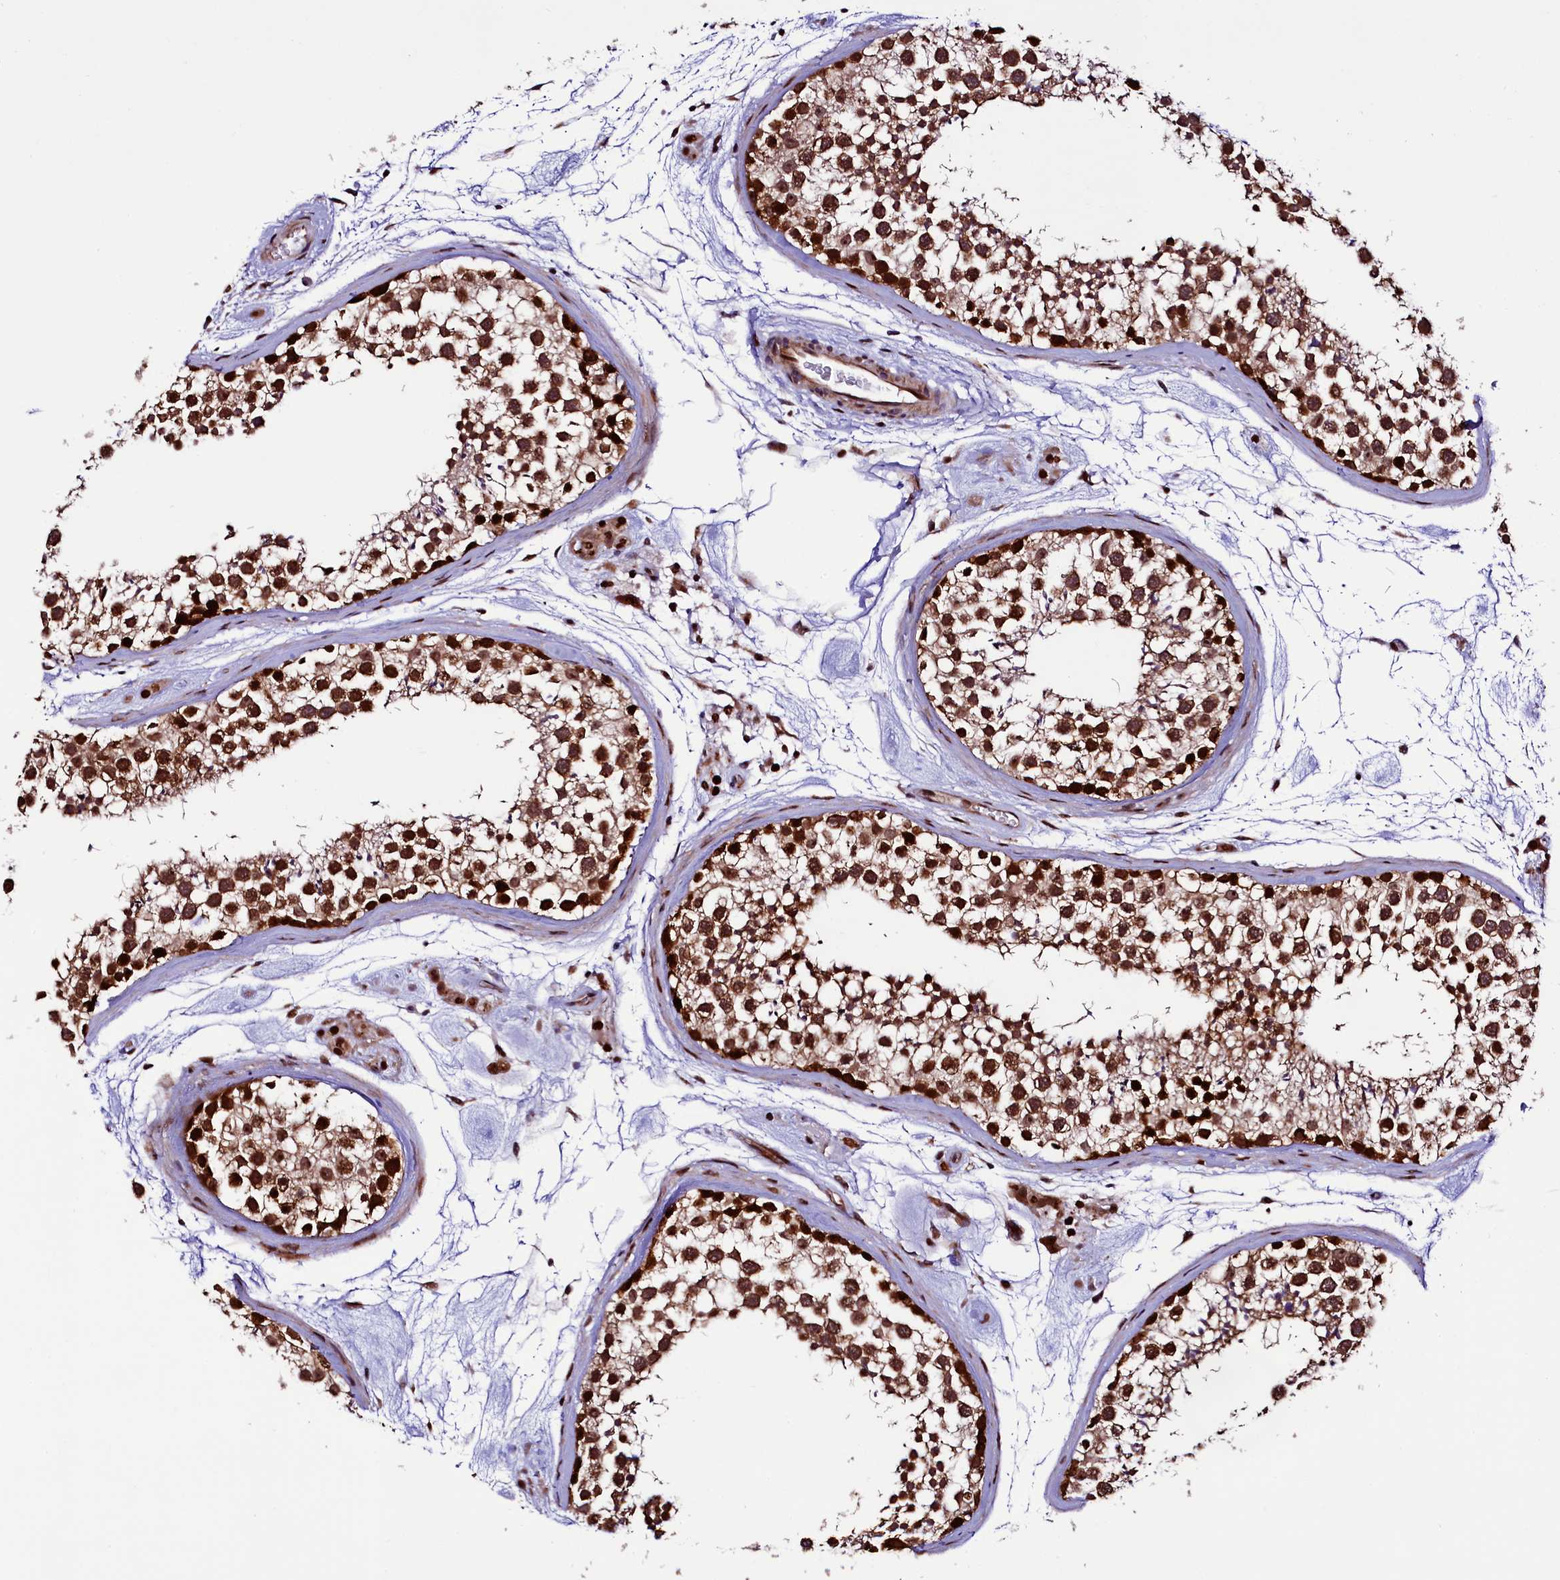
{"staining": {"intensity": "strong", "quantity": ">75%", "location": "cytoplasmic/membranous,nuclear"}, "tissue": "testis", "cell_type": "Cells in seminiferous ducts", "image_type": "normal", "snomed": [{"axis": "morphology", "description": "Normal tissue, NOS"}, {"axis": "topography", "description": "Testis"}], "caption": "Protein staining demonstrates strong cytoplasmic/membranous,nuclear staining in approximately >75% of cells in seminiferous ducts in normal testis.", "gene": "TRMT112", "patient": {"sex": "male", "age": 46}}